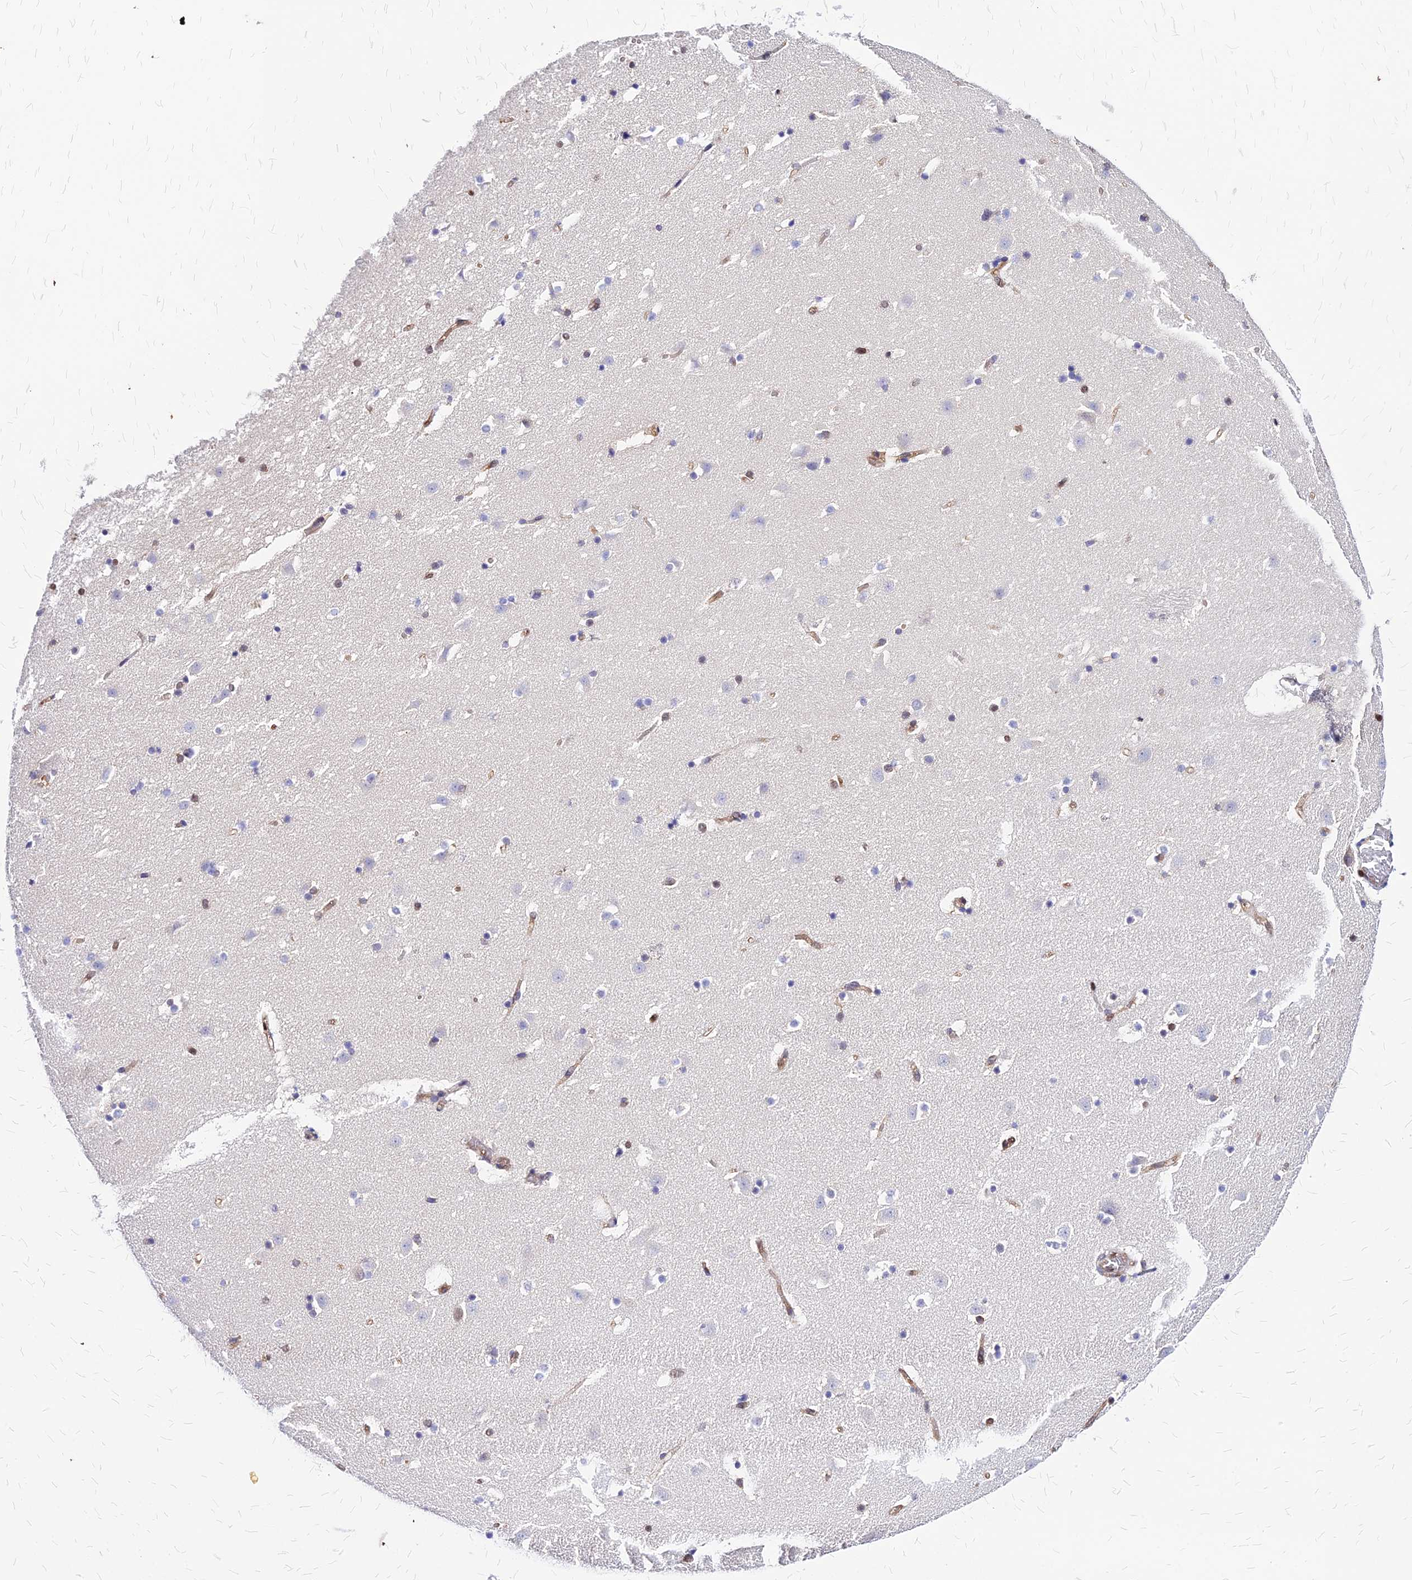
{"staining": {"intensity": "moderate", "quantity": "<25%", "location": "nuclear"}, "tissue": "caudate", "cell_type": "Glial cells", "image_type": "normal", "snomed": [{"axis": "morphology", "description": "Normal tissue, NOS"}, {"axis": "topography", "description": "Lateral ventricle wall"}], "caption": "Brown immunohistochemical staining in benign caudate reveals moderate nuclear expression in approximately <25% of glial cells.", "gene": "PAXX", "patient": {"sex": "male", "age": 45}}